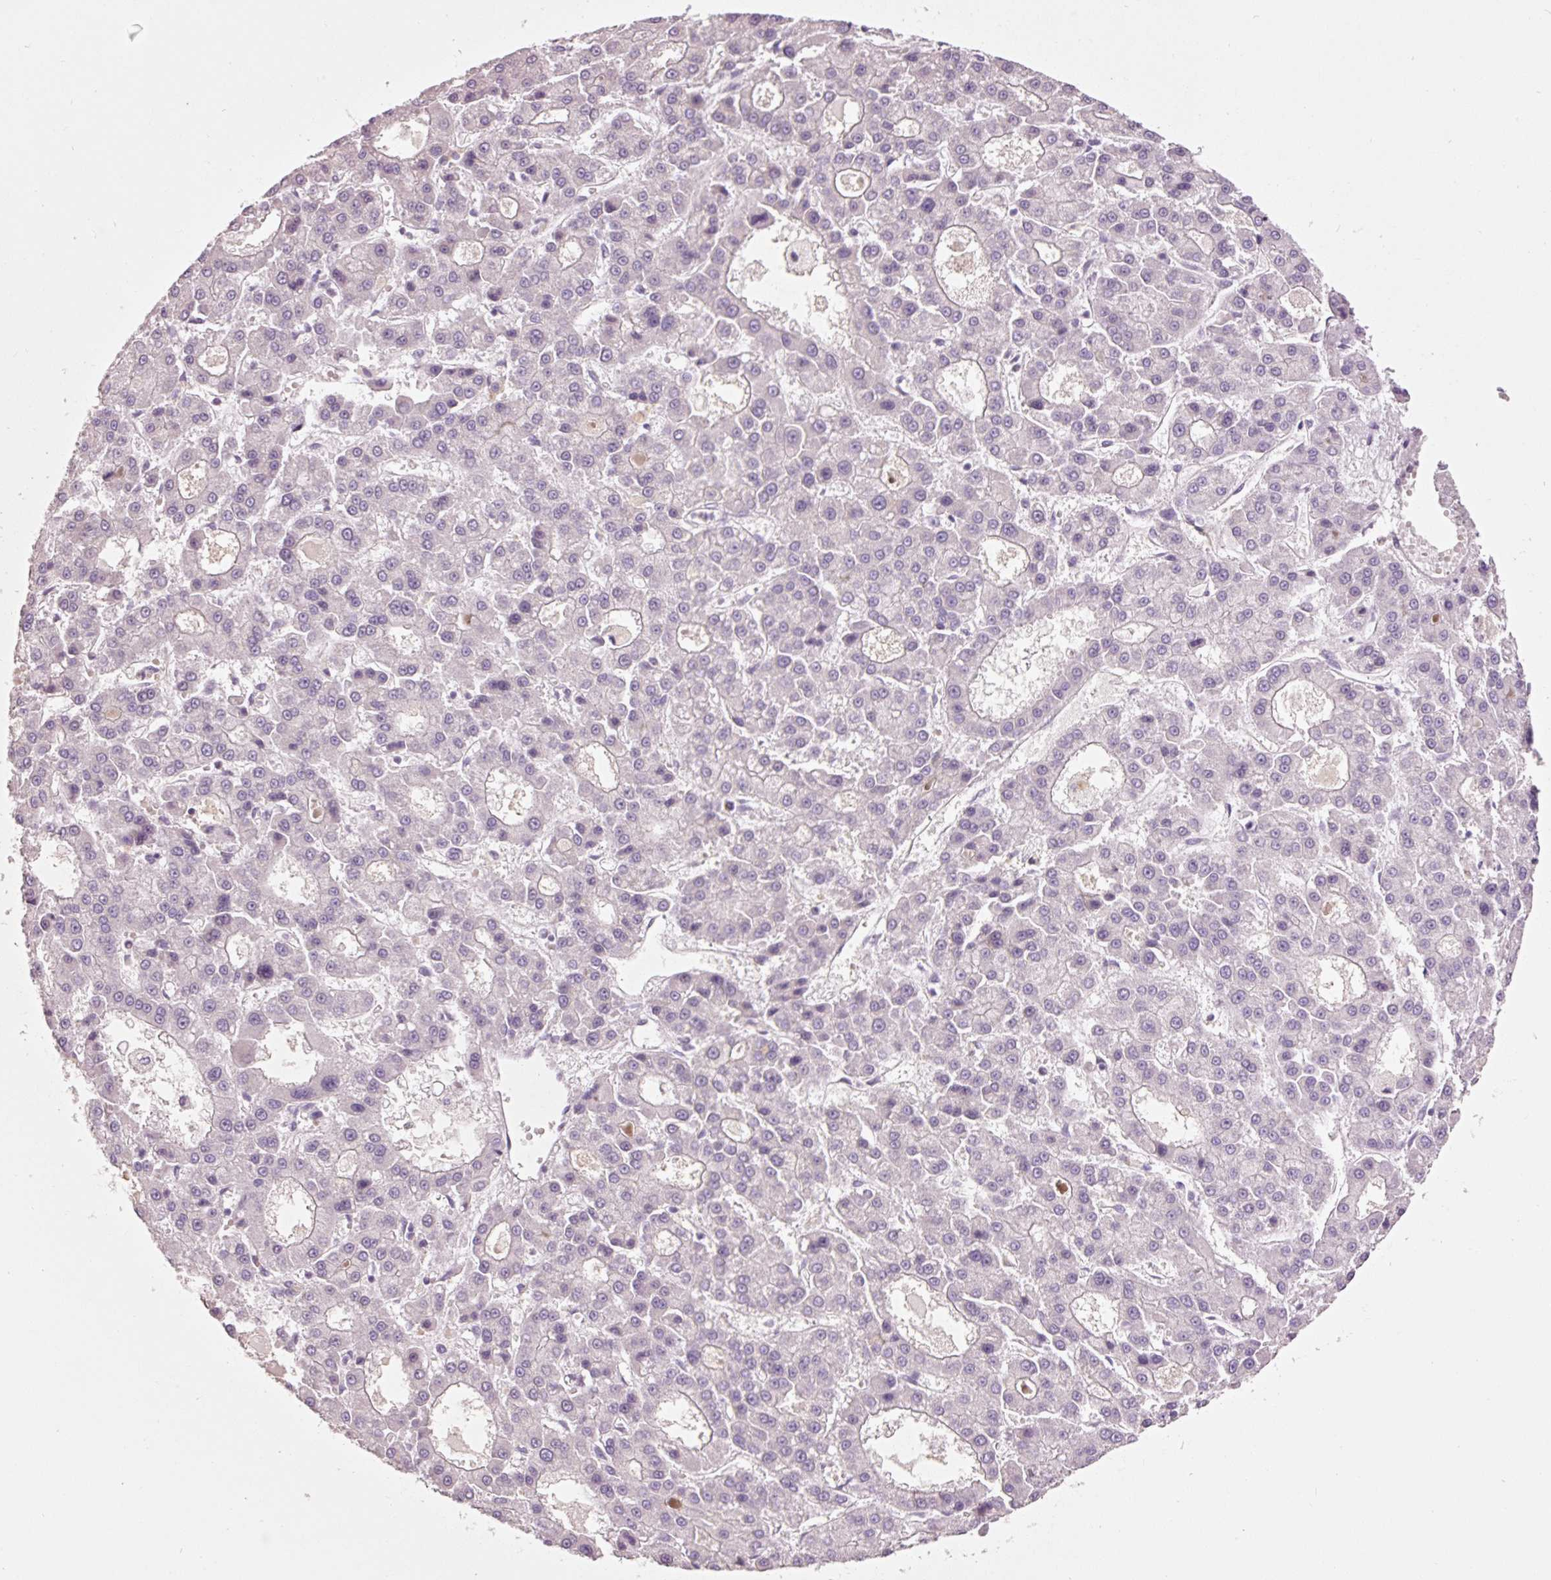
{"staining": {"intensity": "negative", "quantity": "none", "location": "none"}, "tissue": "liver cancer", "cell_type": "Tumor cells", "image_type": "cancer", "snomed": [{"axis": "morphology", "description": "Carcinoma, Hepatocellular, NOS"}, {"axis": "topography", "description": "Liver"}], "caption": "This photomicrograph is of liver cancer (hepatocellular carcinoma) stained with IHC to label a protein in brown with the nuclei are counter-stained blue. There is no staining in tumor cells.", "gene": "MUC5AC", "patient": {"sex": "male", "age": 70}}